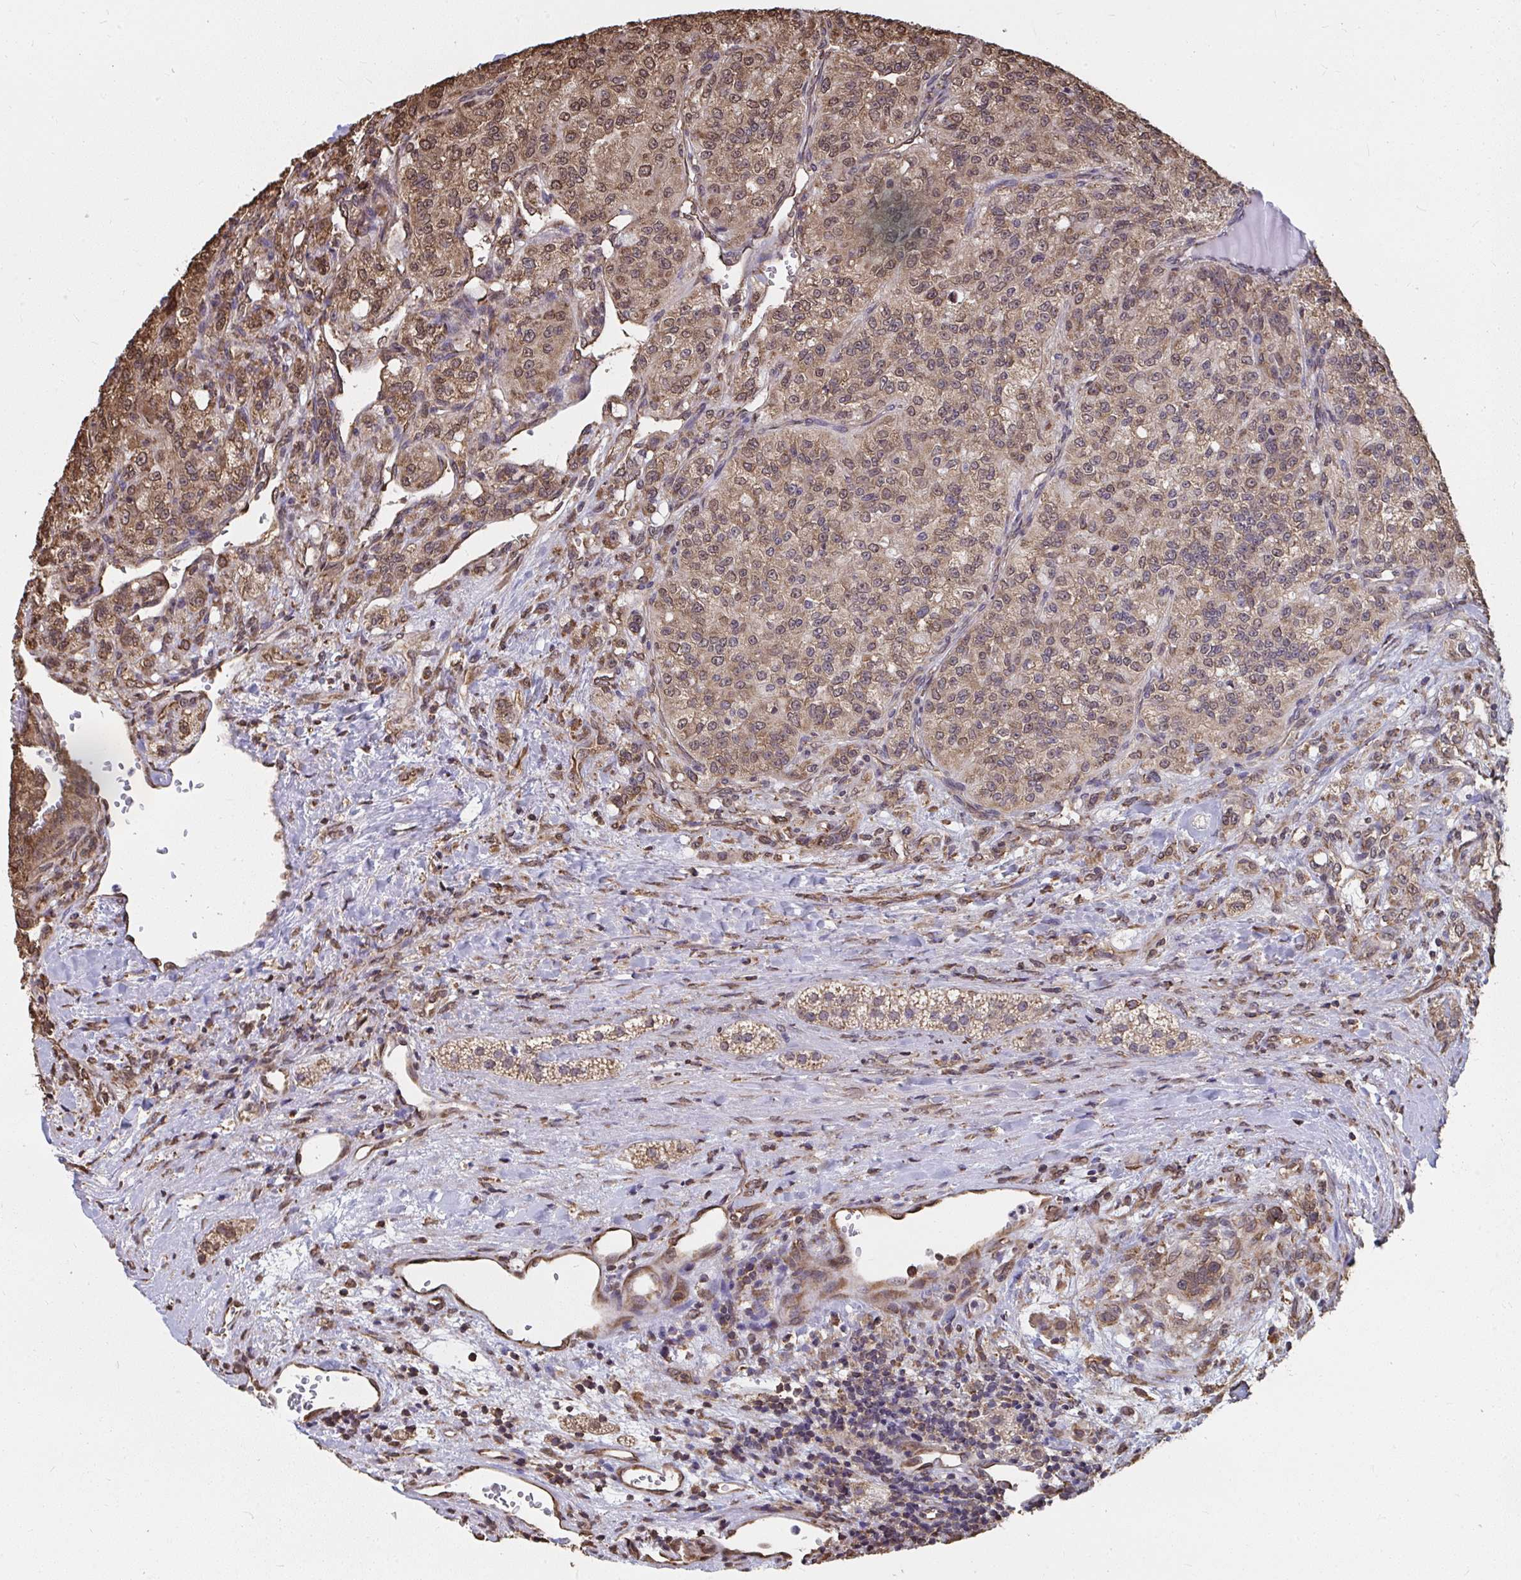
{"staining": {"intensity": "moderate", "quantity": ">75%", "location": "cytoplasmic/membranous,nuclear"}, "tissue": "renal cancer", "cell_type": "Tumor cells", "image_type": "cancer", "snomed": [{"axis": "morphology", "description": "Adenocarcinoma, NOS"}, {"axis": "topography", "description": "Kidney"}], "caption": "Moderate cytoplasmic/membranous and nuclear protein staining is present in approximately >75% of tumor cells in renal cancer (adenocarcinoma).", "gene": "SYNCRIP", "patient": {"sex": "female", "age": 63}}